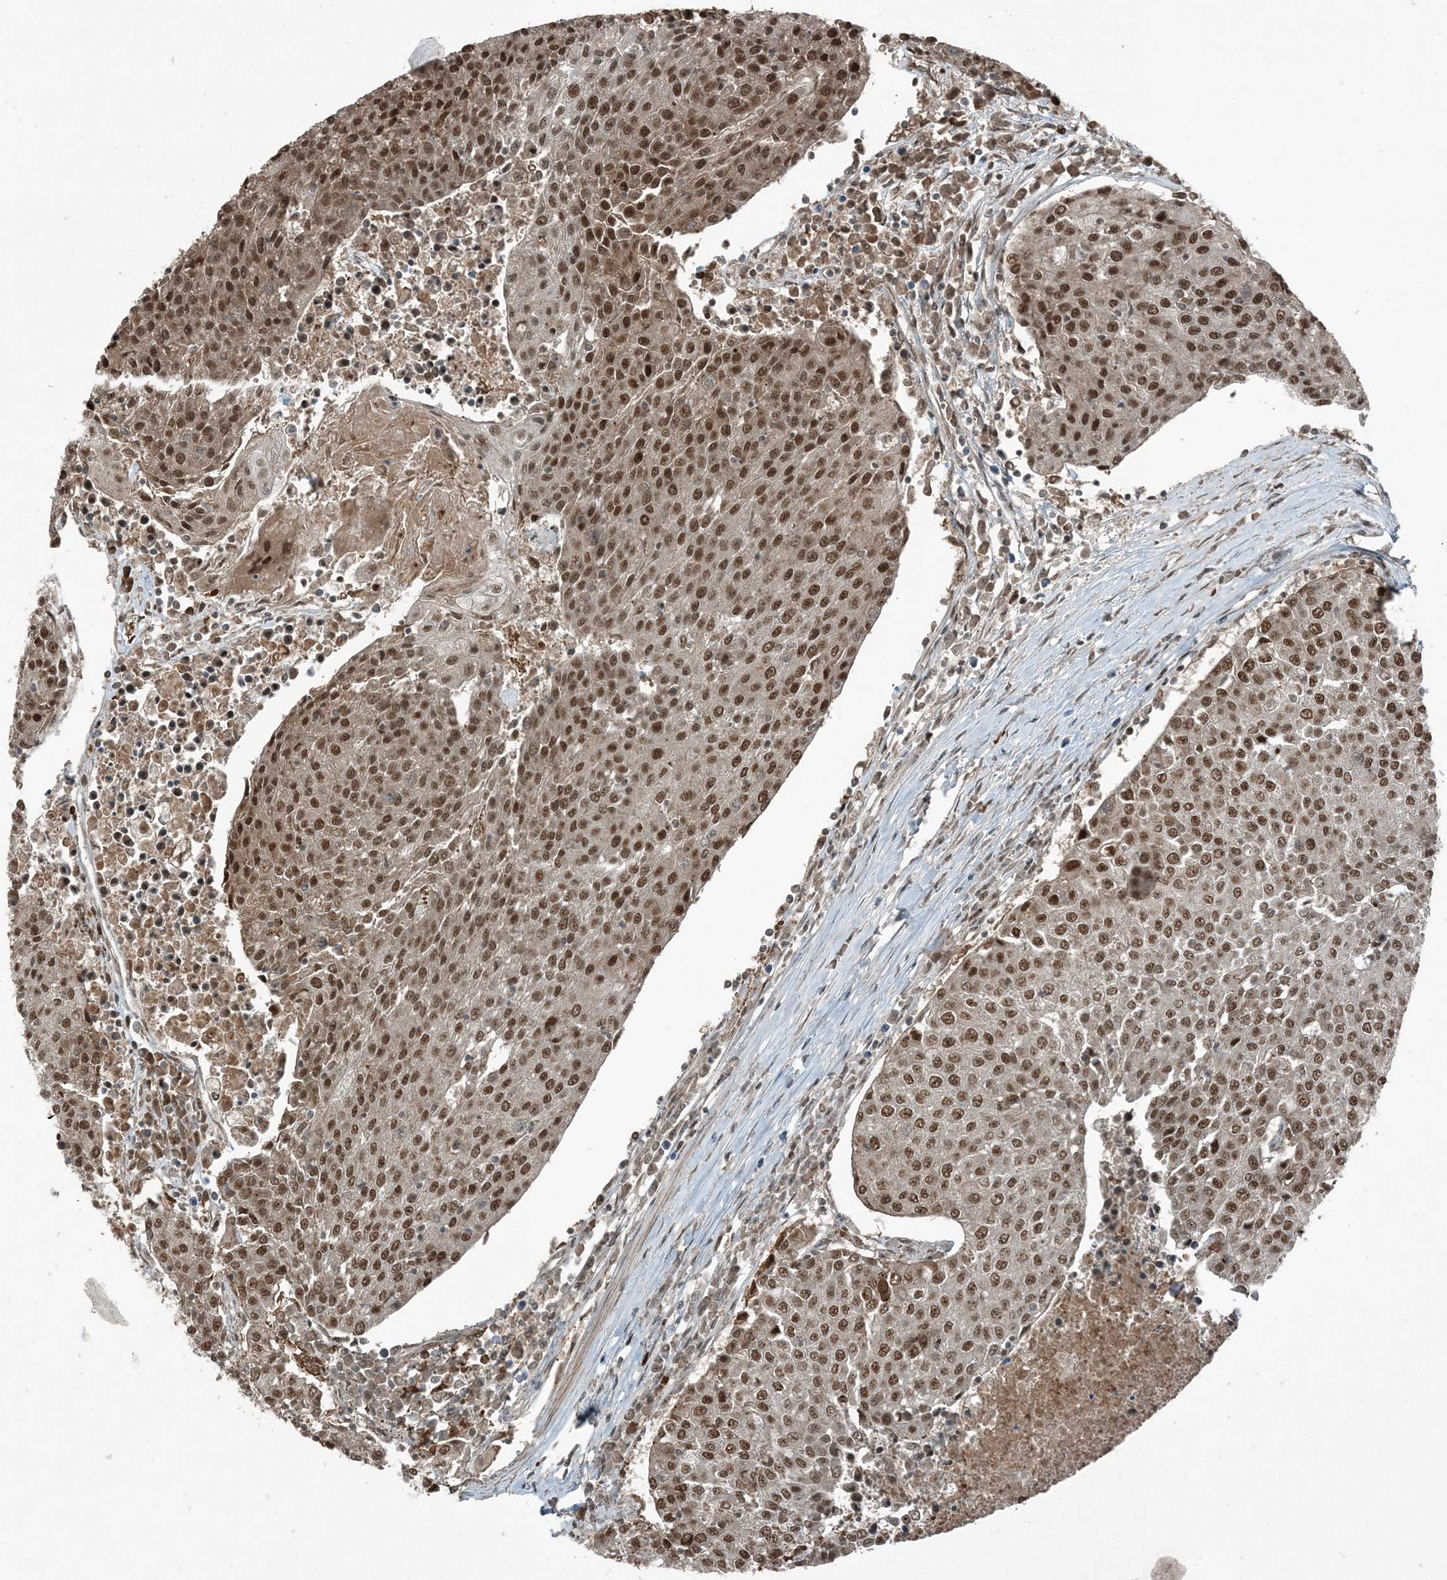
{"staining": {"intensity": "moderate", "quantity": ">75%", "location": "nuclear"}, "tissue": "urothelial cancer", "cell_type": "Tumor cells", "image_type": "cancer", "snomed": [{"axis": "morphology", "description": "Urothelial carcinoma, High grade"}, {"axis": "topography", "description": "Urinary bladder"}], "caption": "This image demonstrates high-grade urothelial carcinoma stained with IHC to label a protein in brown. The nuclear of tumor cells show moderate positivity for the protein. Nuclei are counter-stained blue.", "gene": "TRAPPC12", "patient": {"sex": "female", "age": 85}}